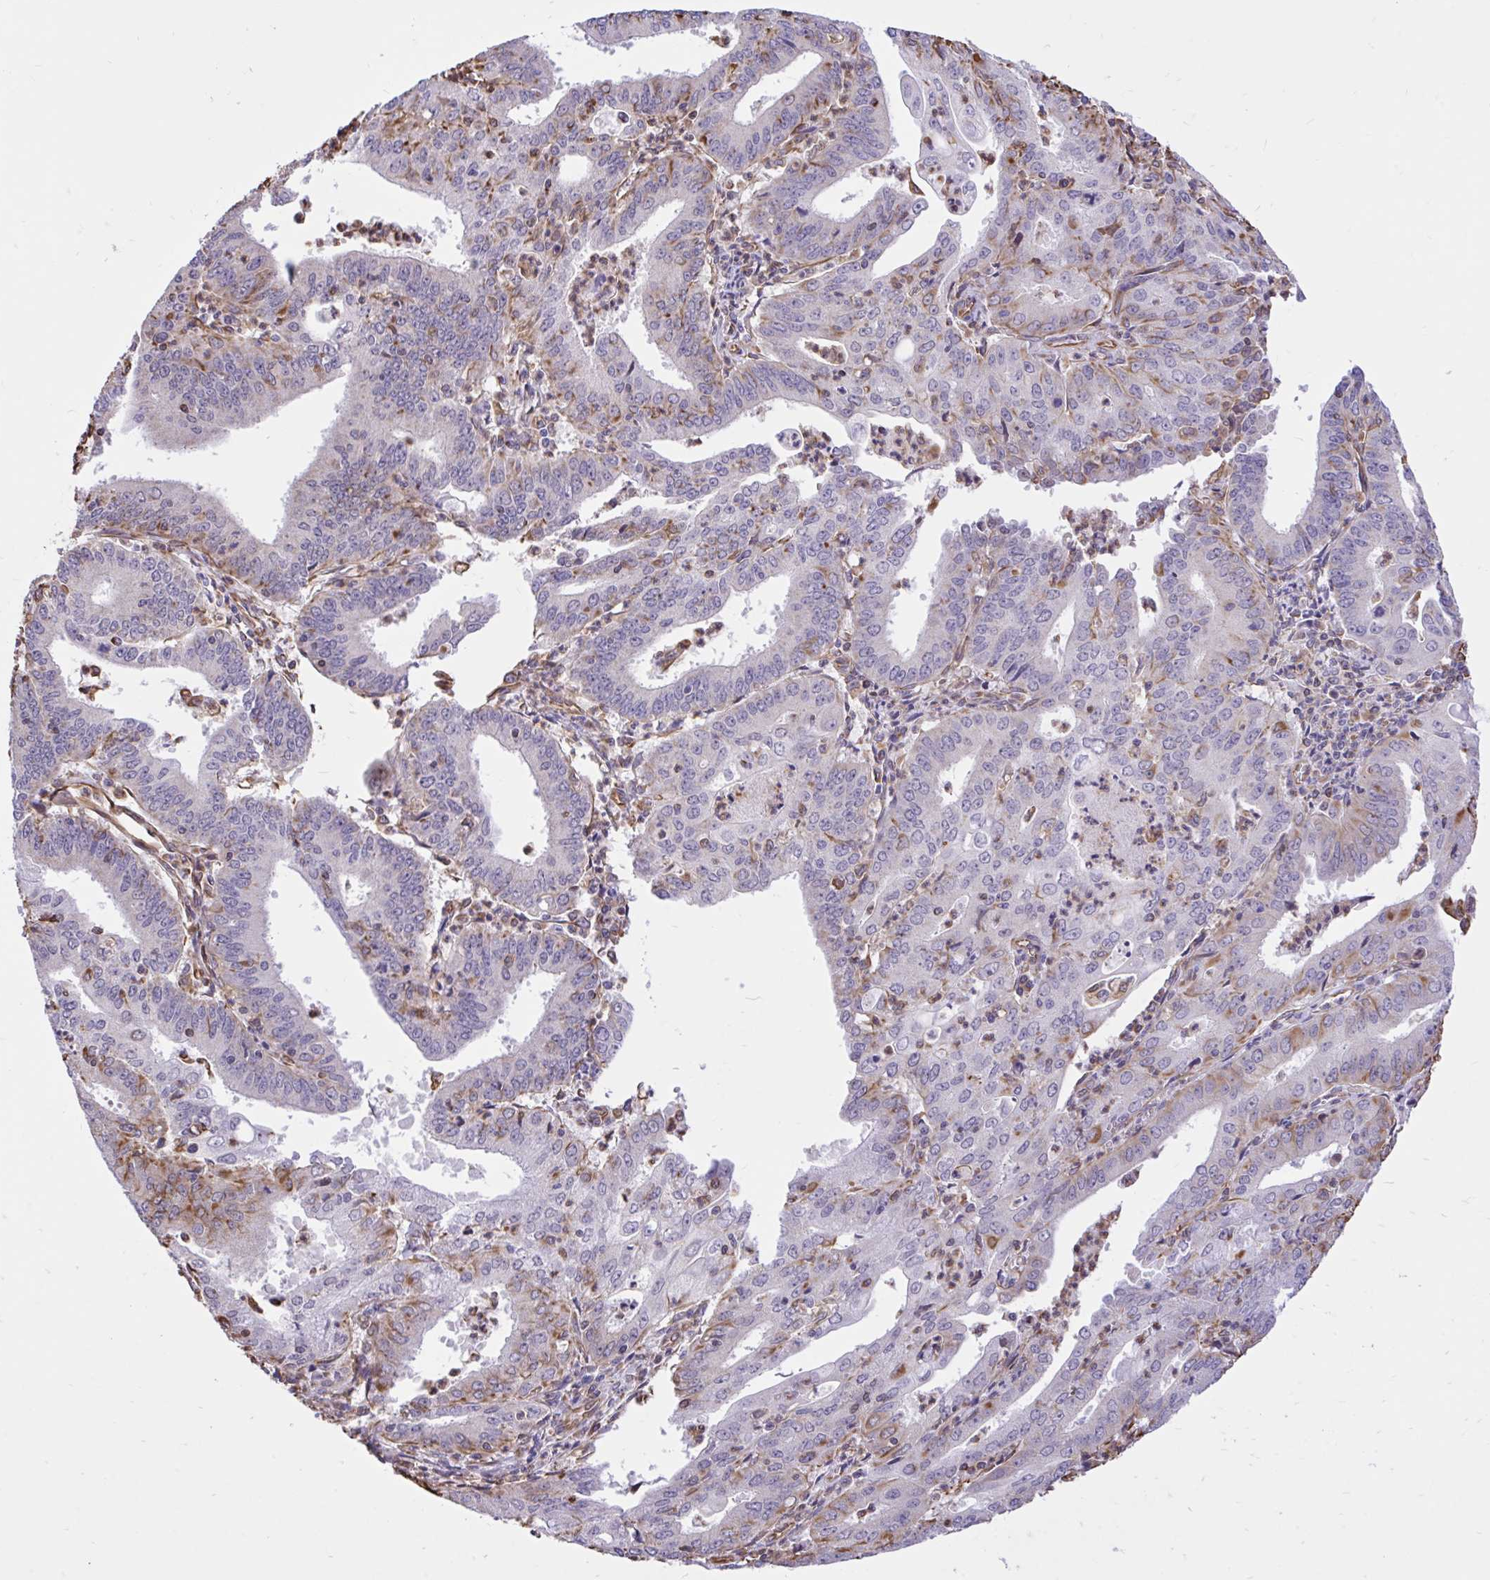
{"staining": {"intensity": "moderate", "quantity": "<25%", "location": "cytoplasmic/membranous"}, "tissue": "cervical cancer", "cell_type": "Tumor cells", "image_type": "cancer", "snomed": [{"axis": "morphology", "description": "Adenocarcinoma, NOS"}, {"axis": "topography", "description": "Cervix"}], "caption": "Cervical adenocarcinoma tissue demonstrates moderate cytoplasmic/membranous expression in about <25% of tumor cells, visualized by immunohistochemistry. (DAB = brown stain, brightfield microscopy at high magnification).", "gene": "RNF103", "patient": {"sex": "female", "age": 56}}